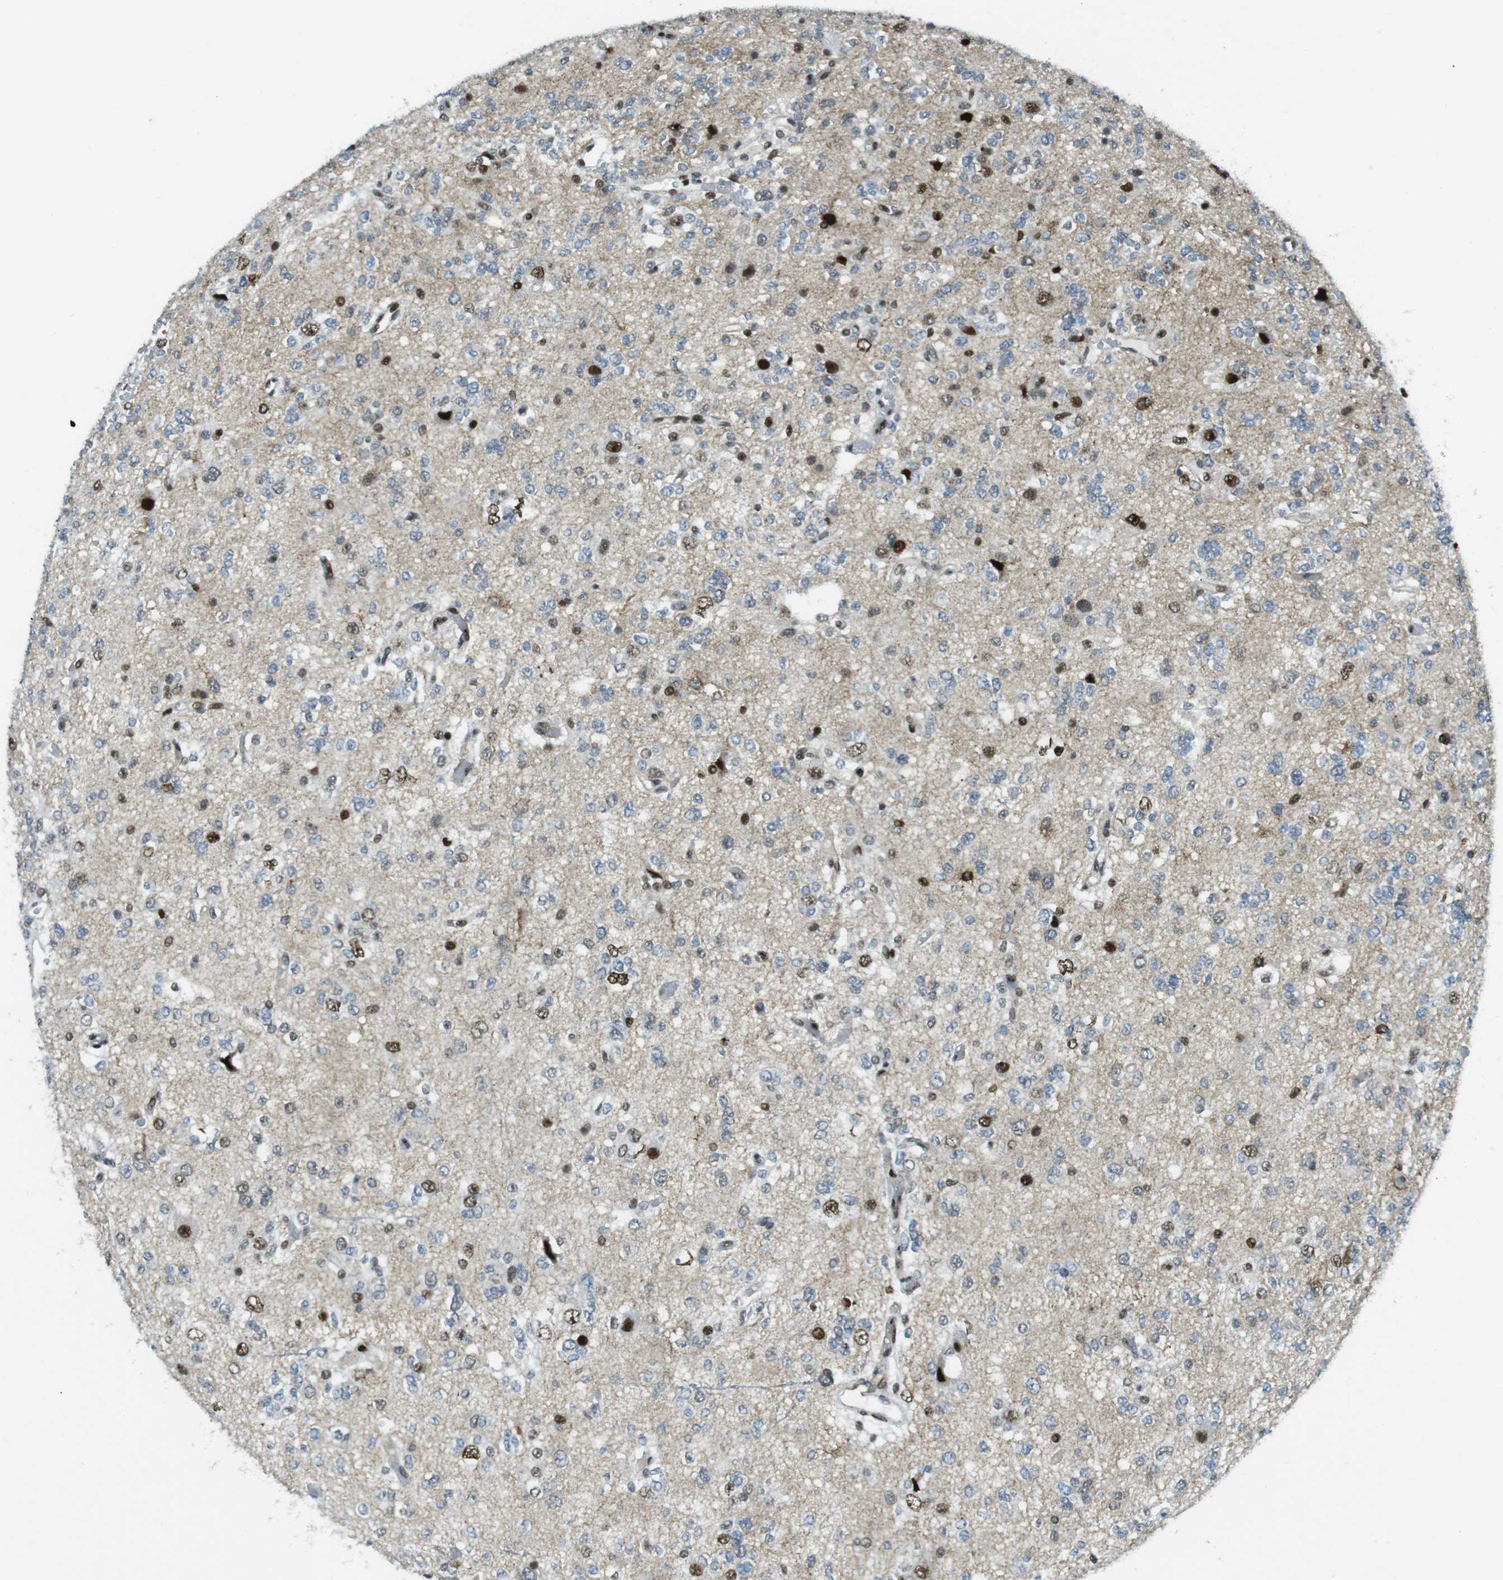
{"staining": {"intensity": "strong", "quantity": "<25%", "location": "nuclear"}, "tissue": "glioma", "cell_type": "Tumor cells", "image_type": "cancer", "snomed": [{"axis": "morphology", "description": "Glioma, malignant, Low grade"}, {"axis": "topography", "description": "Brain"}], "caption": "Malignant low-grade glioma was stained to show a protein in brown. There is medium levels of strong nuclear expression in approximately <25% of tumor cells. (DAB (3,3'-diaminobenzidine) = brown stain, brightfield microscopy at high magnification).", "gene": "ARID1A", "patient": {"sex": "male", "age": 38}}